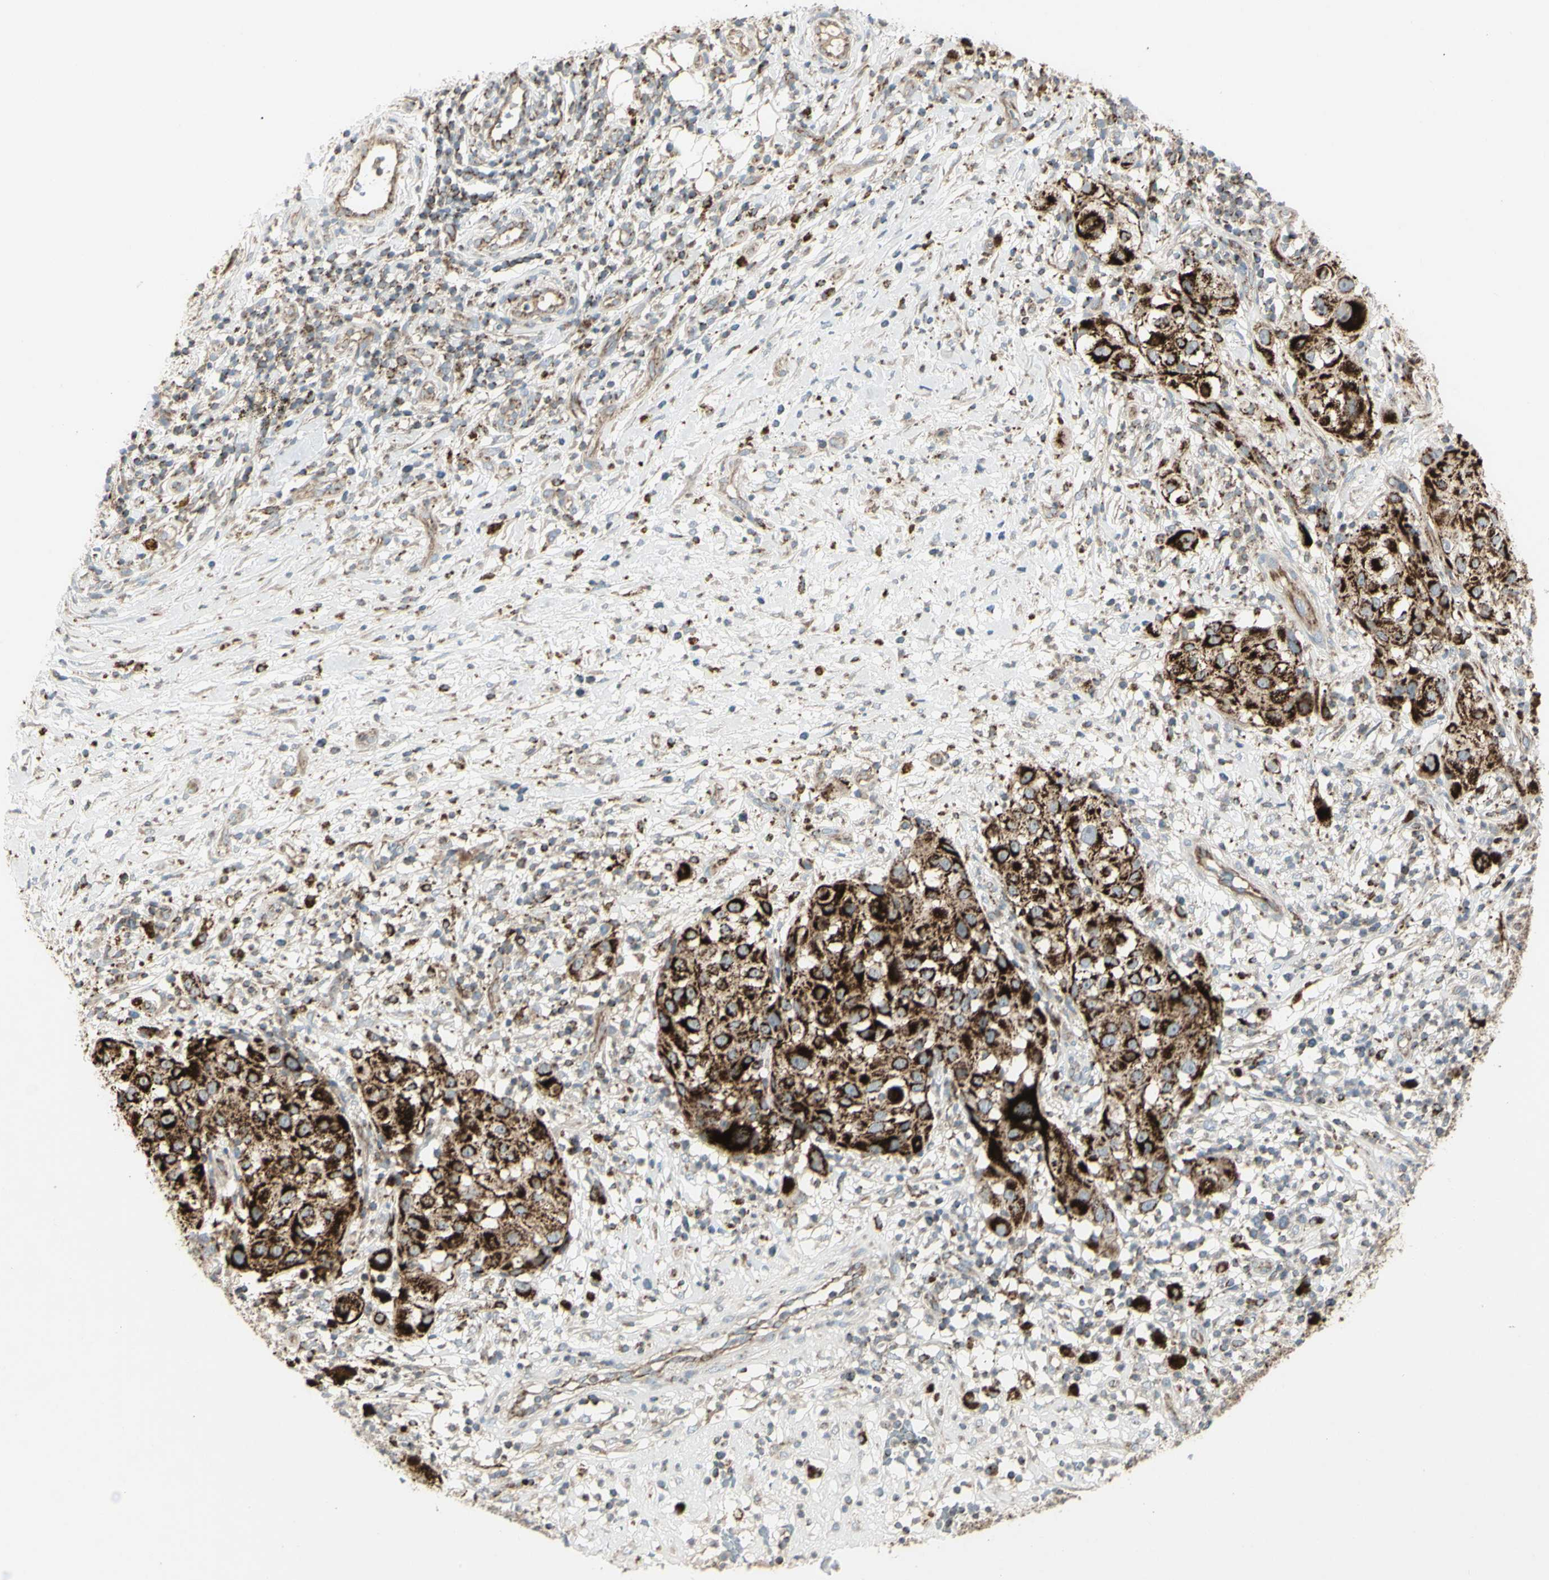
{"staining": {"intensity": "strong", "quantity": ">75%", "location": "cytoplasmic/membranous"}, "tissue": "melanoma", "cell_type": "Tumor cells", "image_type": "cancer", "snomed": [{"axis": "morphology", "description": "Necrosis, NOS"}, {"axis": "morphology", "description": "Malignant melanoma, NOS"}, {"axis": "topography", "description": "Skin"}], "caption": "Melanoma stained with a brown dye shows strong cytoplasmic/membranous positive positivity in approximately >75% of tumor cells.", "gene": "CYB5R1", "patient": {"sex": "female", "age": 87}}